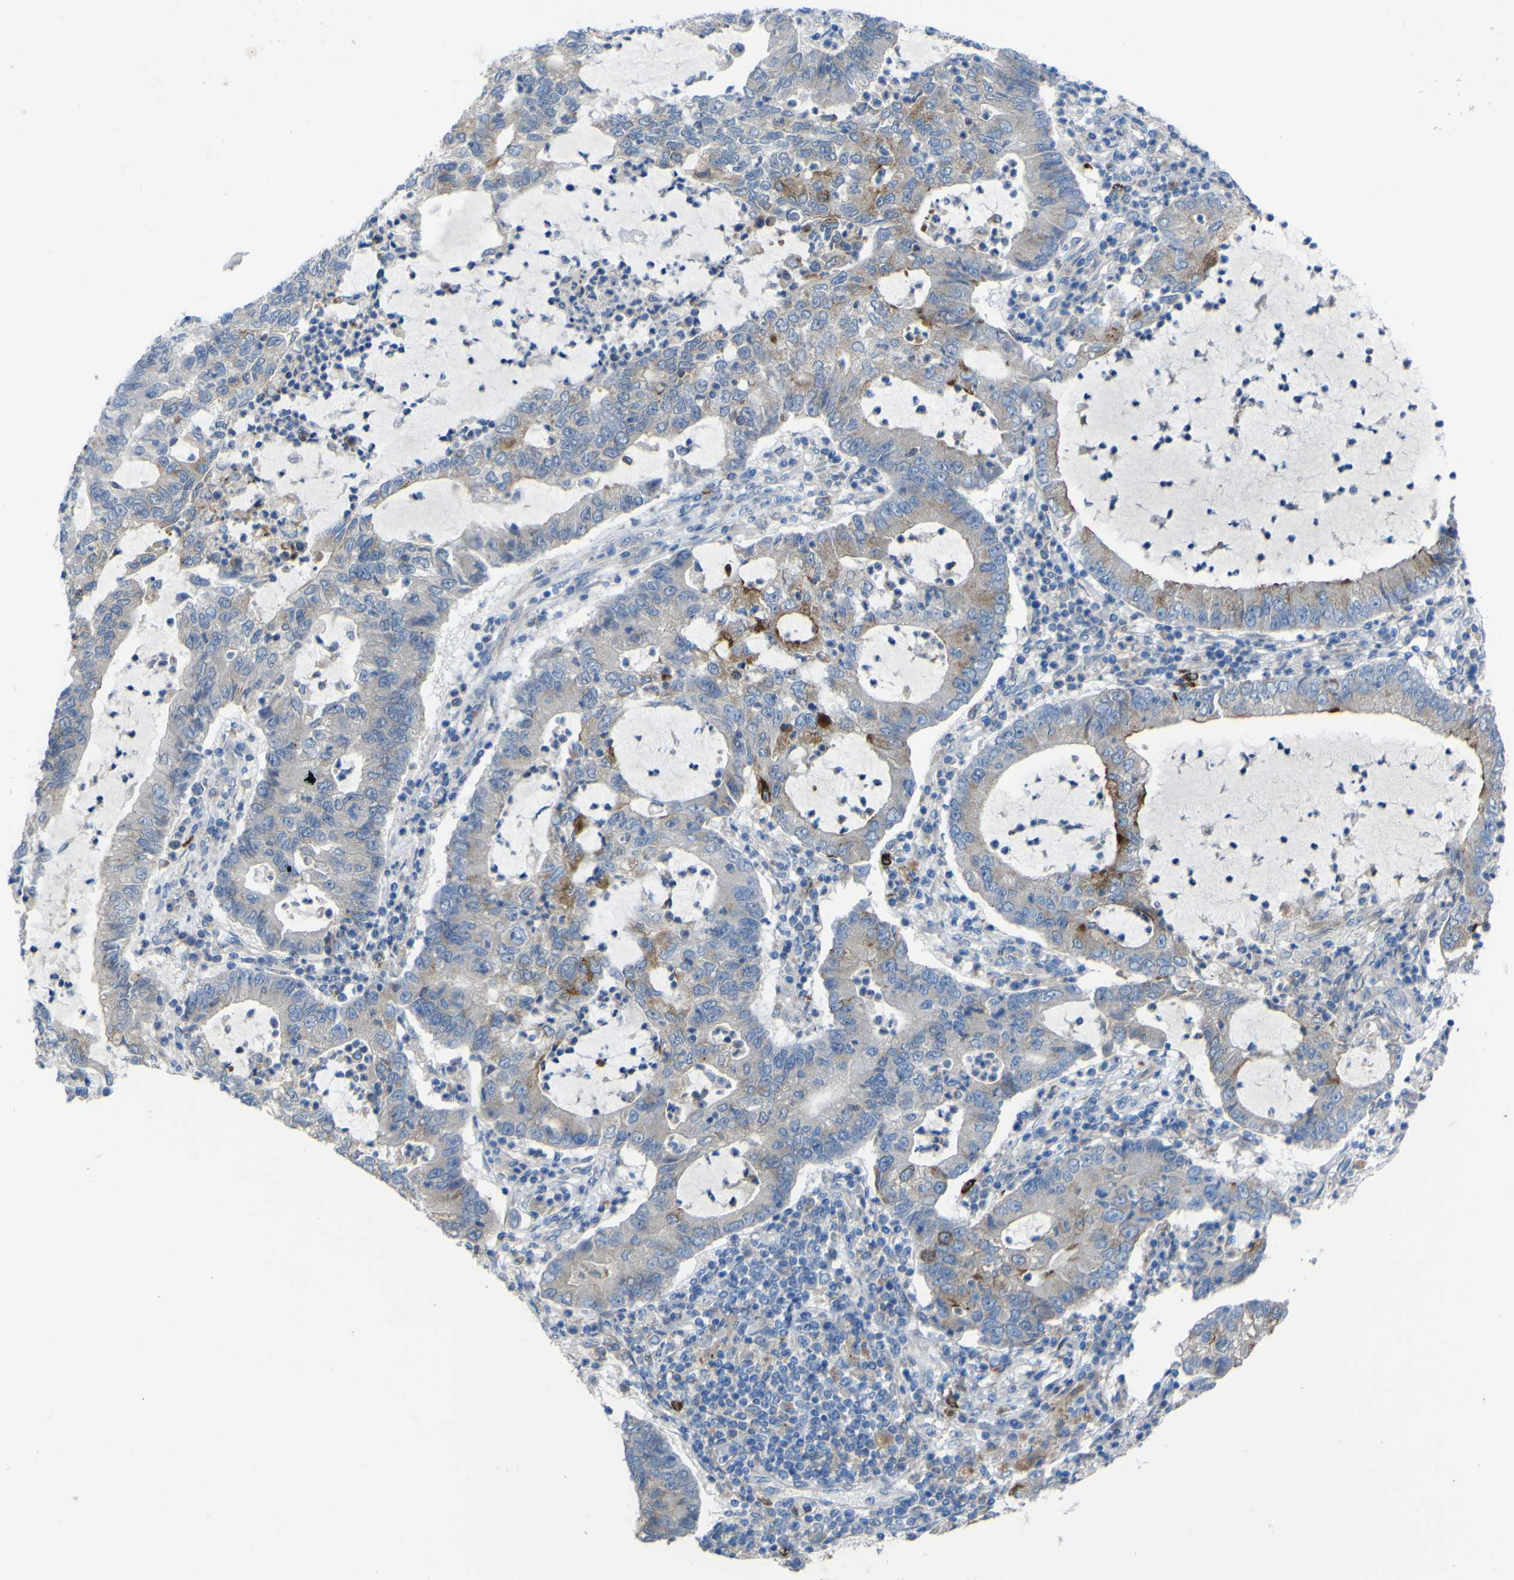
{"staining": {"intensity": "moderate", "quantity": "<25%", "location": "cytoplasmic/membranous"}, "tissue": "lung cancer", "cell_type": "Tumor cells", "image_type": "cancer", "snomed": [{"axis": "morphology", "description": "Adenocarcinoma, NOS"}, {"axis": "topography", "description": "Lung"}], "caption": "Protein analysis of lung cancer tissue displays moderate cytoplasmic/membranous positivity in approximately <25% of tumor cells.", "gene": "CST3", "patient": {"sex": "female", "age": 51}}